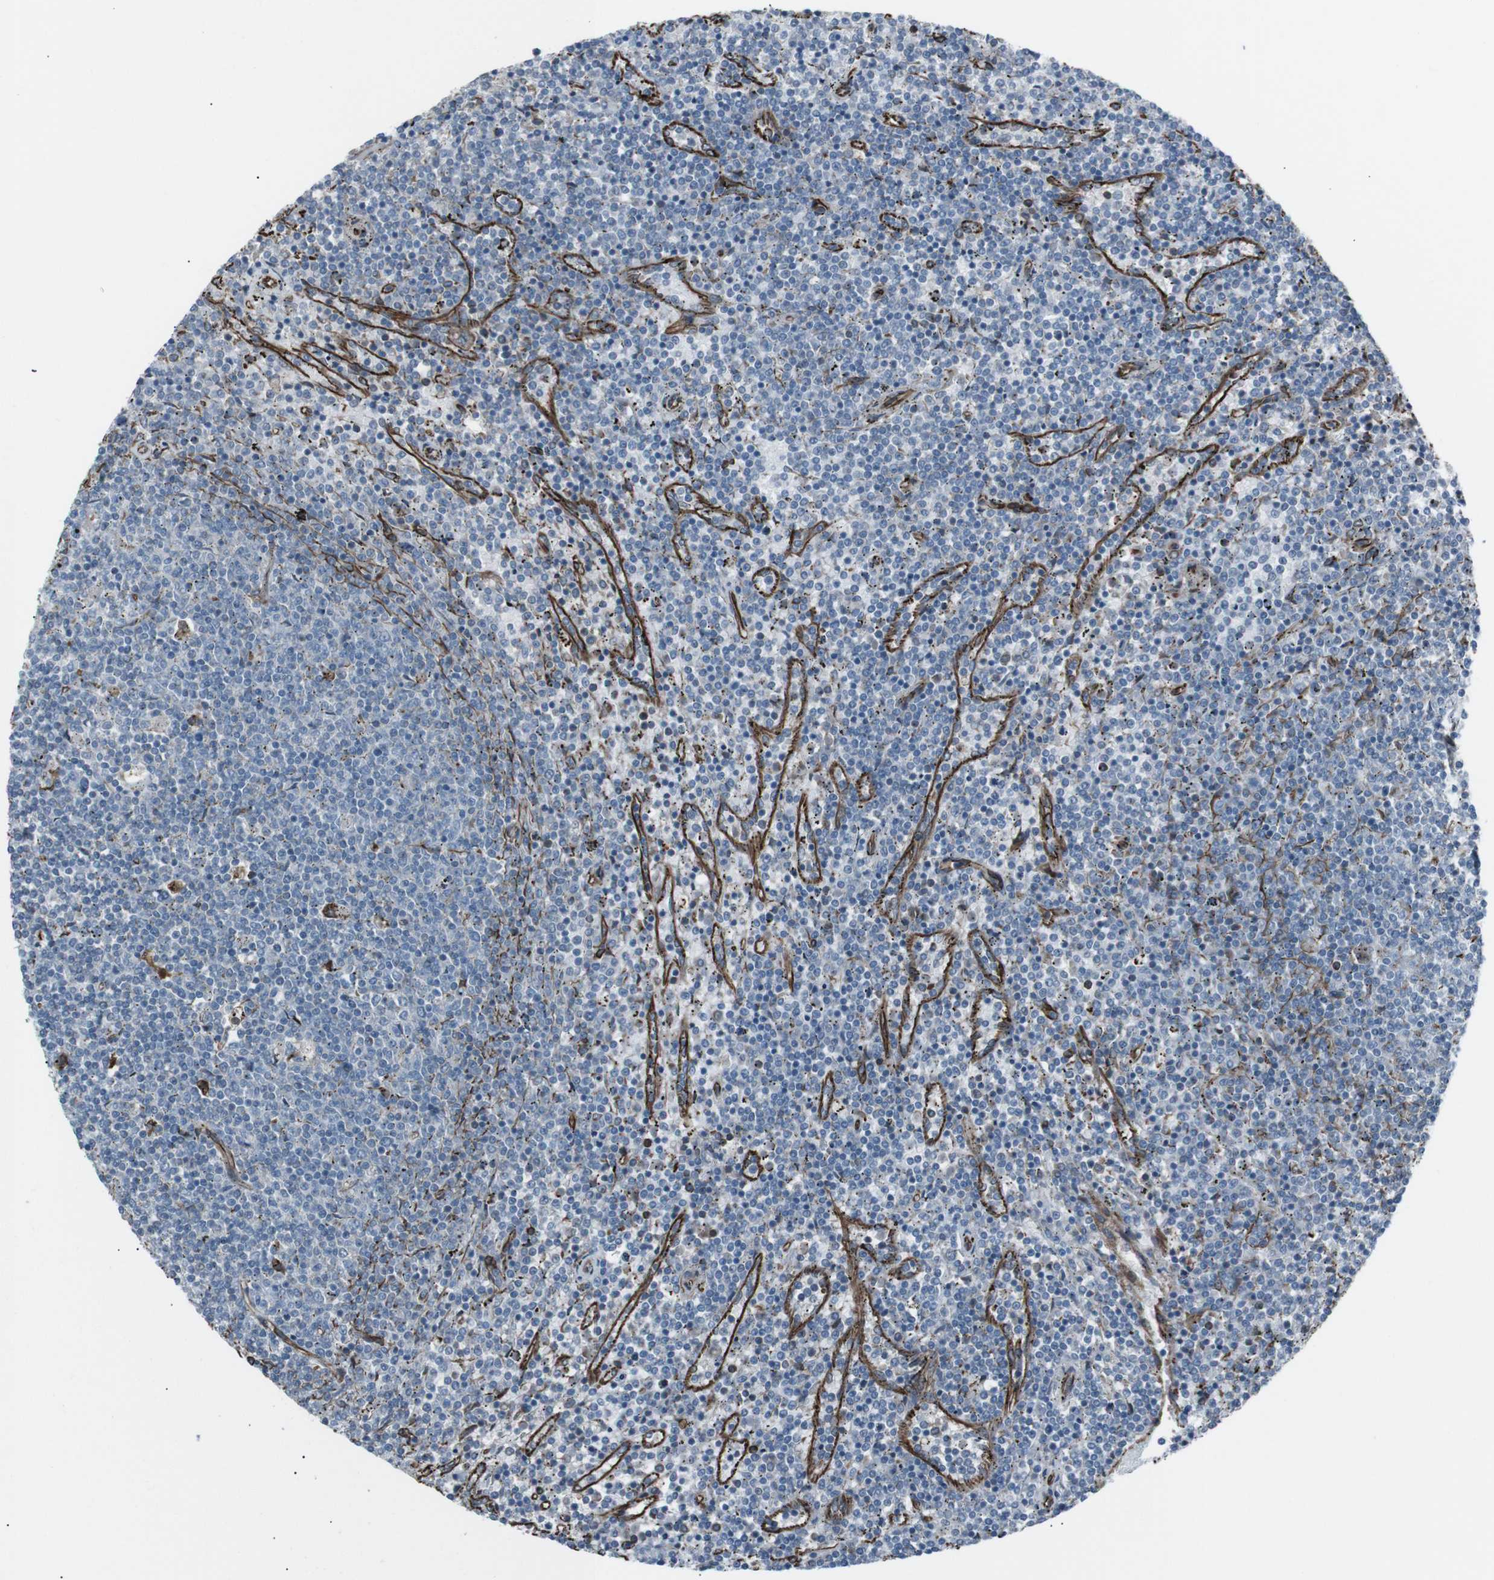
{"staining": {"intensity": "negative", "quantity": "none", "location": "none"}, "tissue": "lymphoma", "cell_type": "Tumor cells", "image_type": "cancer", "snomed": [{"axis": "morphology", "description": "Malignant lymphoma, non-Hodgkin's type, Low grade"}, {"axis": "topography", "description": "Spleen"}], "caption": "Low-grade malignant lymphoma, non-Hodgkin's type was stained to show a protein in brown. There is no significant staining in tumor cells. (DAB (3,3'-diaminobenzidine) immunohistochemistry (IHC) with hematoxylin counter stain).", "gene": "TMEM141", "patient": {"sex": "female", "age": 50}}